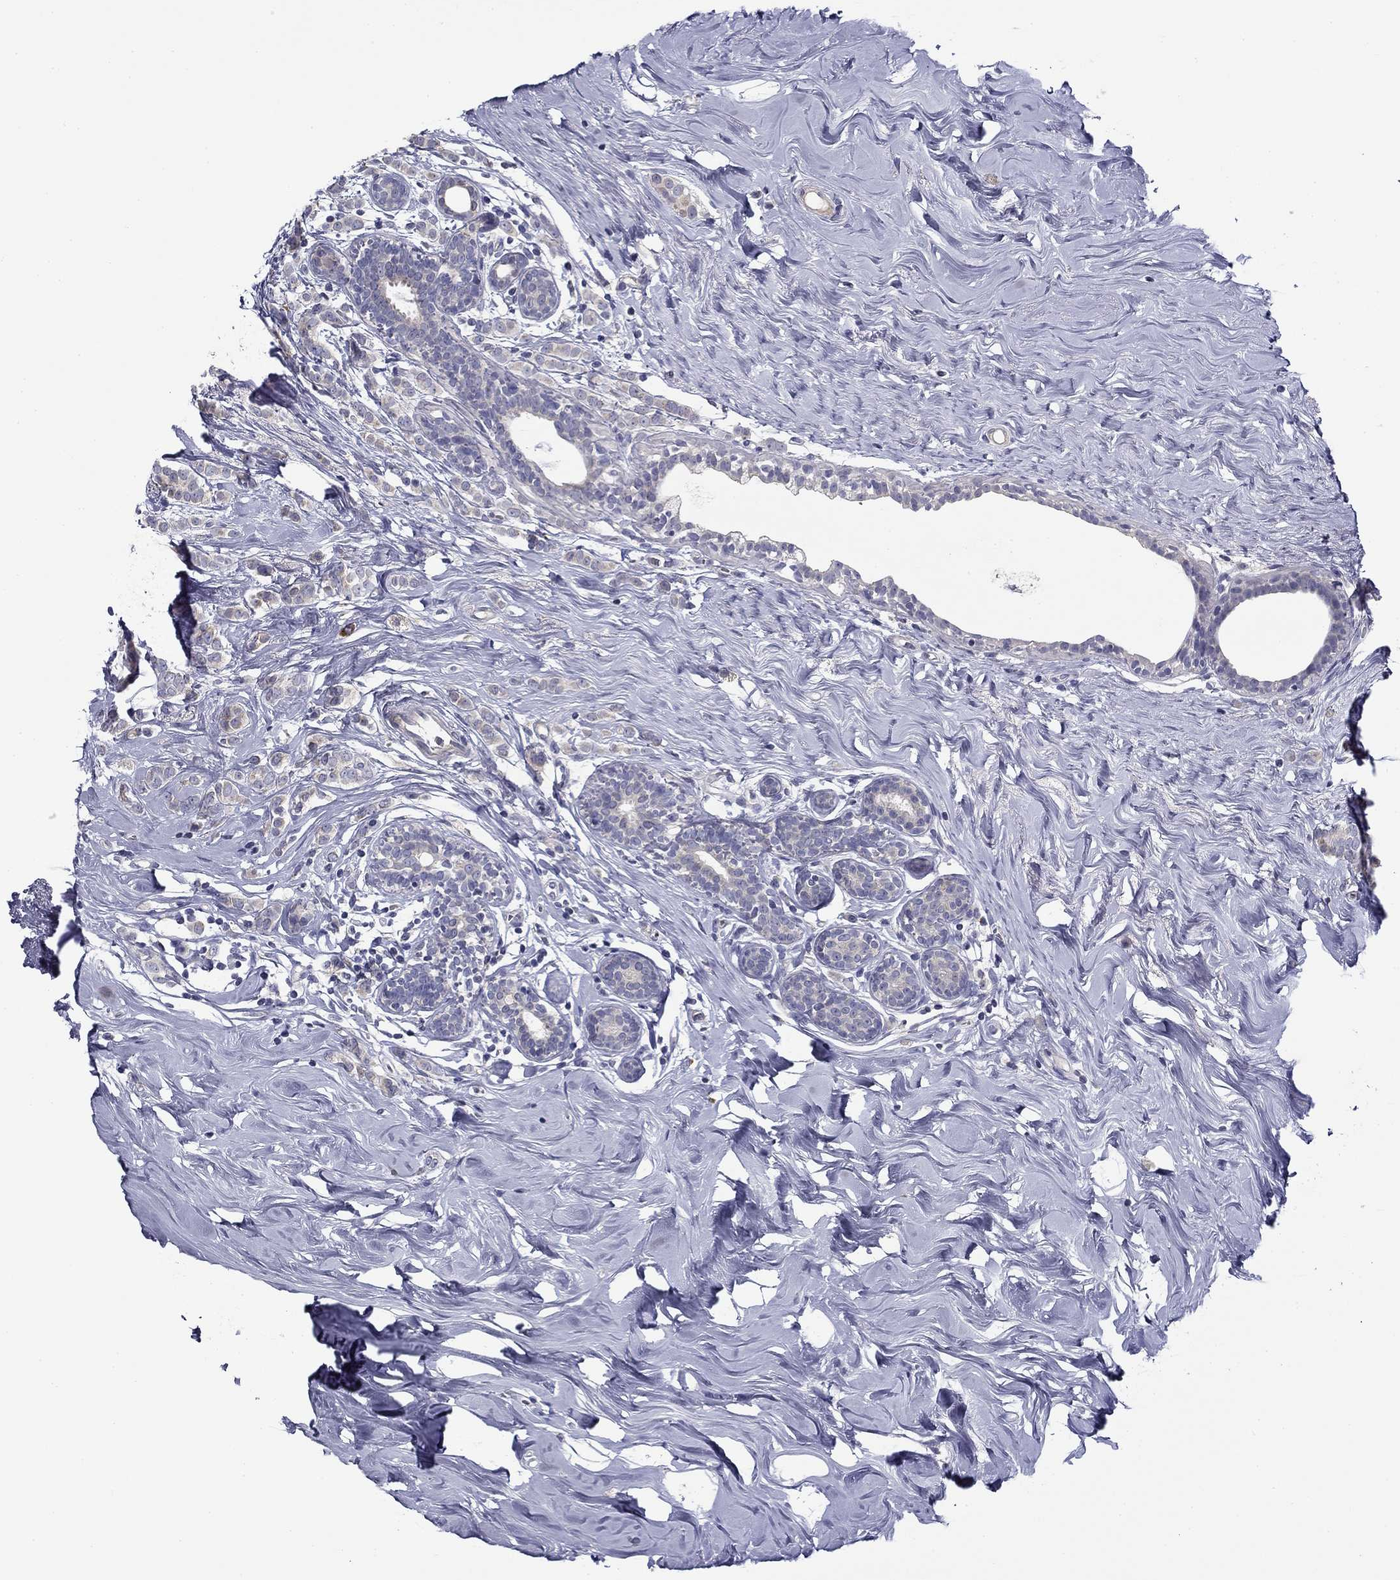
{"staining": {"intensity": "negative", "quantity": "none", "location": "none"}, "tissue": "breast cancer", "cell_type": "Tumor cells", "image_type": "cancer", "snomed": [{"axis": "morphology", "description": "Lobular carcinoma"}, {"axis": "topography", "description": "Breast"}], "caption": "Tumor cells are negative for brown protein staining in breast cancer (lobular carcinoma). (DAB (3,3'-diaminobenzidine) immunohistochemistry (IHC) visualized using brightfield microscopy, high magnification).", "gene": "SPATA7", "patient": {"sex": "female", "age": 49}}